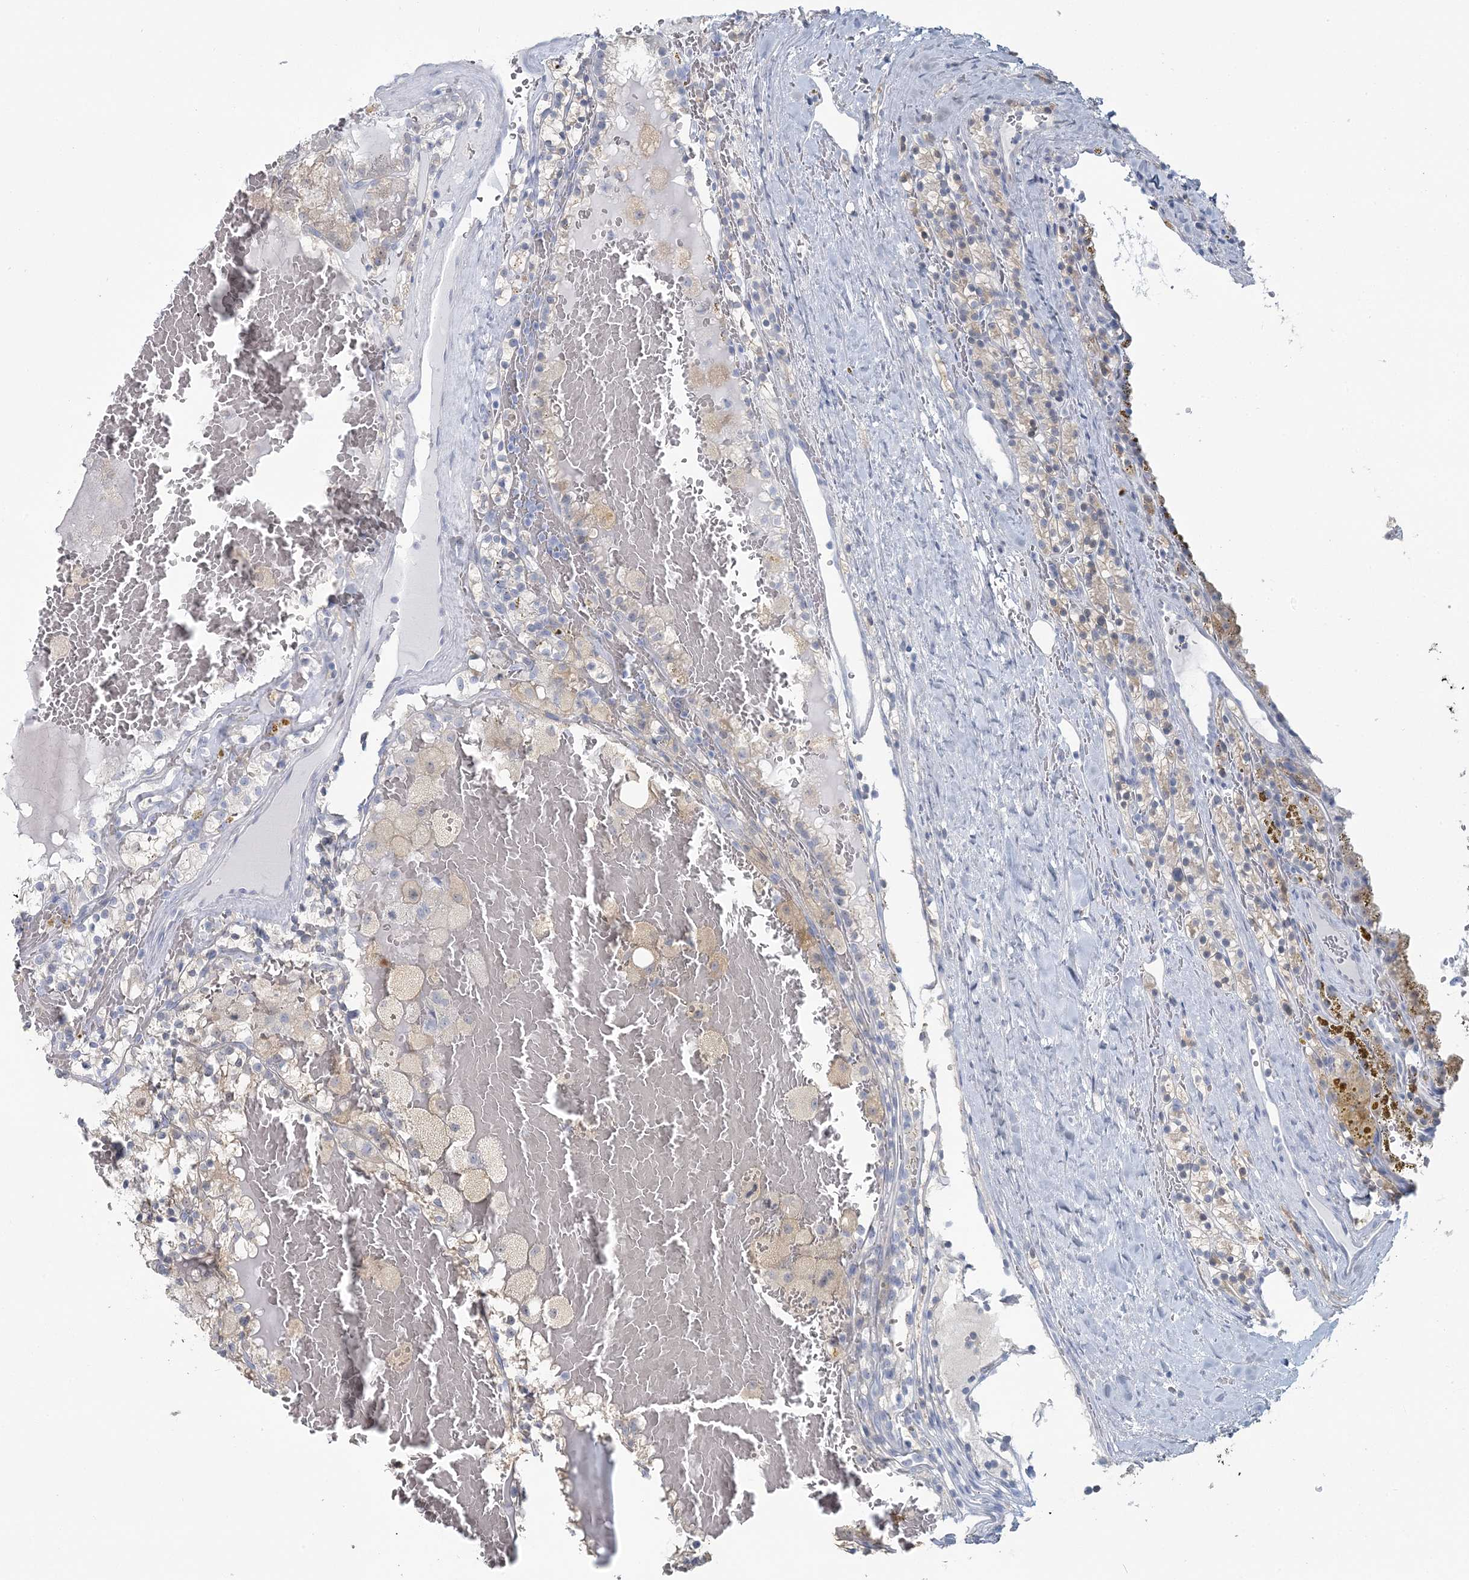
{"staining": {"intensity": "negative", "quantity": "none", "location": "none"}, "tissue": "renal cancer", "cell_type": "Tumor cells", "image_type": "cancer", "snomed": [{"axis": "morphology", "description": "Adenocarcinoma, NOS"}, {"axis": "topography", "description": "Kidney"}], "caption": "Immunohistochemistry of renal adenocarcinoma exhibits no expression in tumor cells.", "gene": "CMBL", "patient": {"sex": "female", "age": 56}}